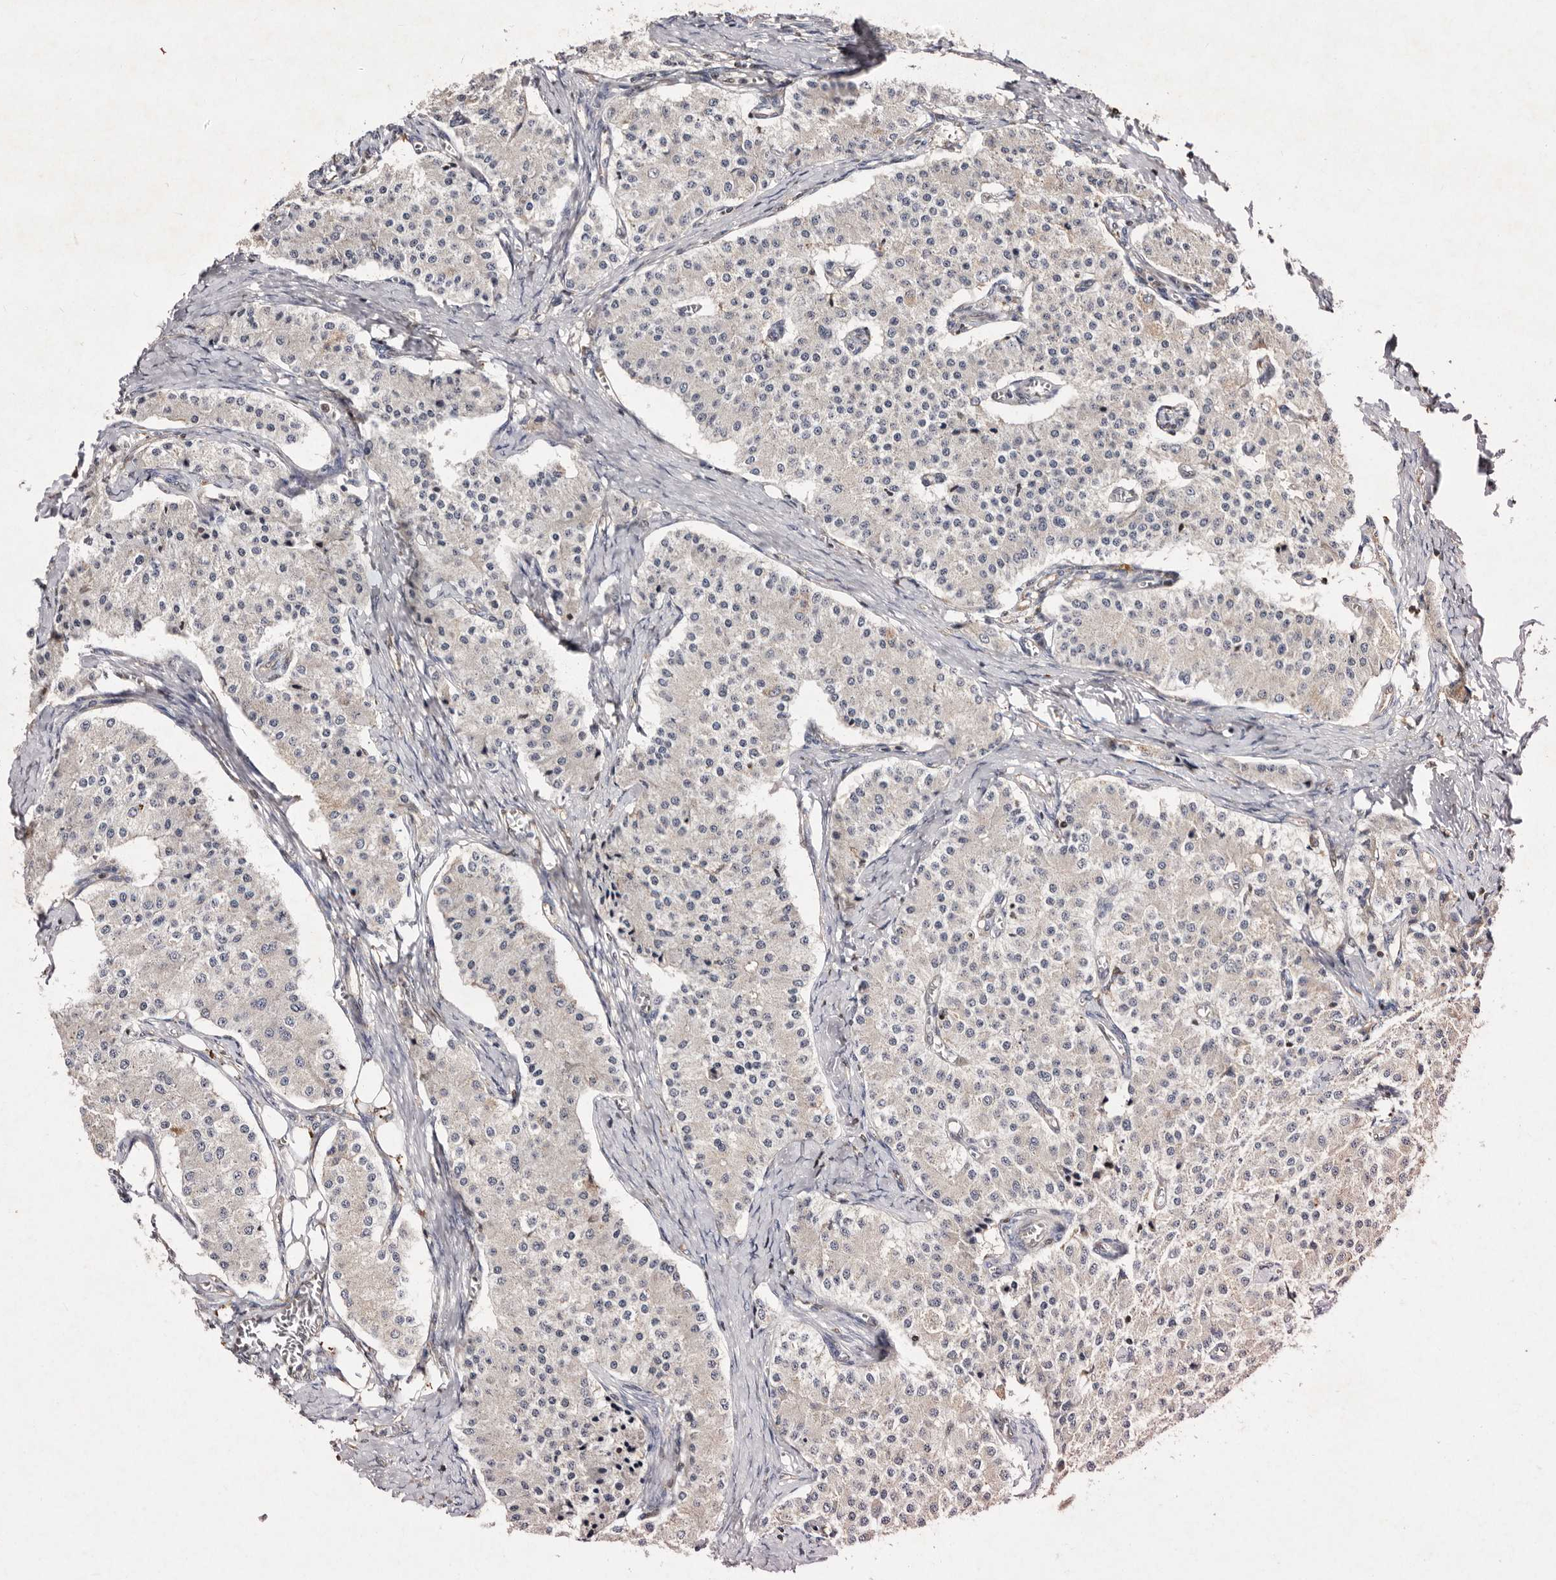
{"staining": {"intensity": "negative", "quantity": "none", "location": "none"}, "tissue": "carcinoid", "cell_type": "Tumor cells", "image_type": "cancer", "snomed": [{"axis": "morphology", "description": "Carcinoid, malignant, NOS"}, {"axis": "topography", "description": "Colon"}], "caption": "This is an immunohistochemistry image of human malignant carcinoid. There is no staining in tumor cells.", "gene": "GIMAP4", "patient": {"sex": "female", "age": 52}}